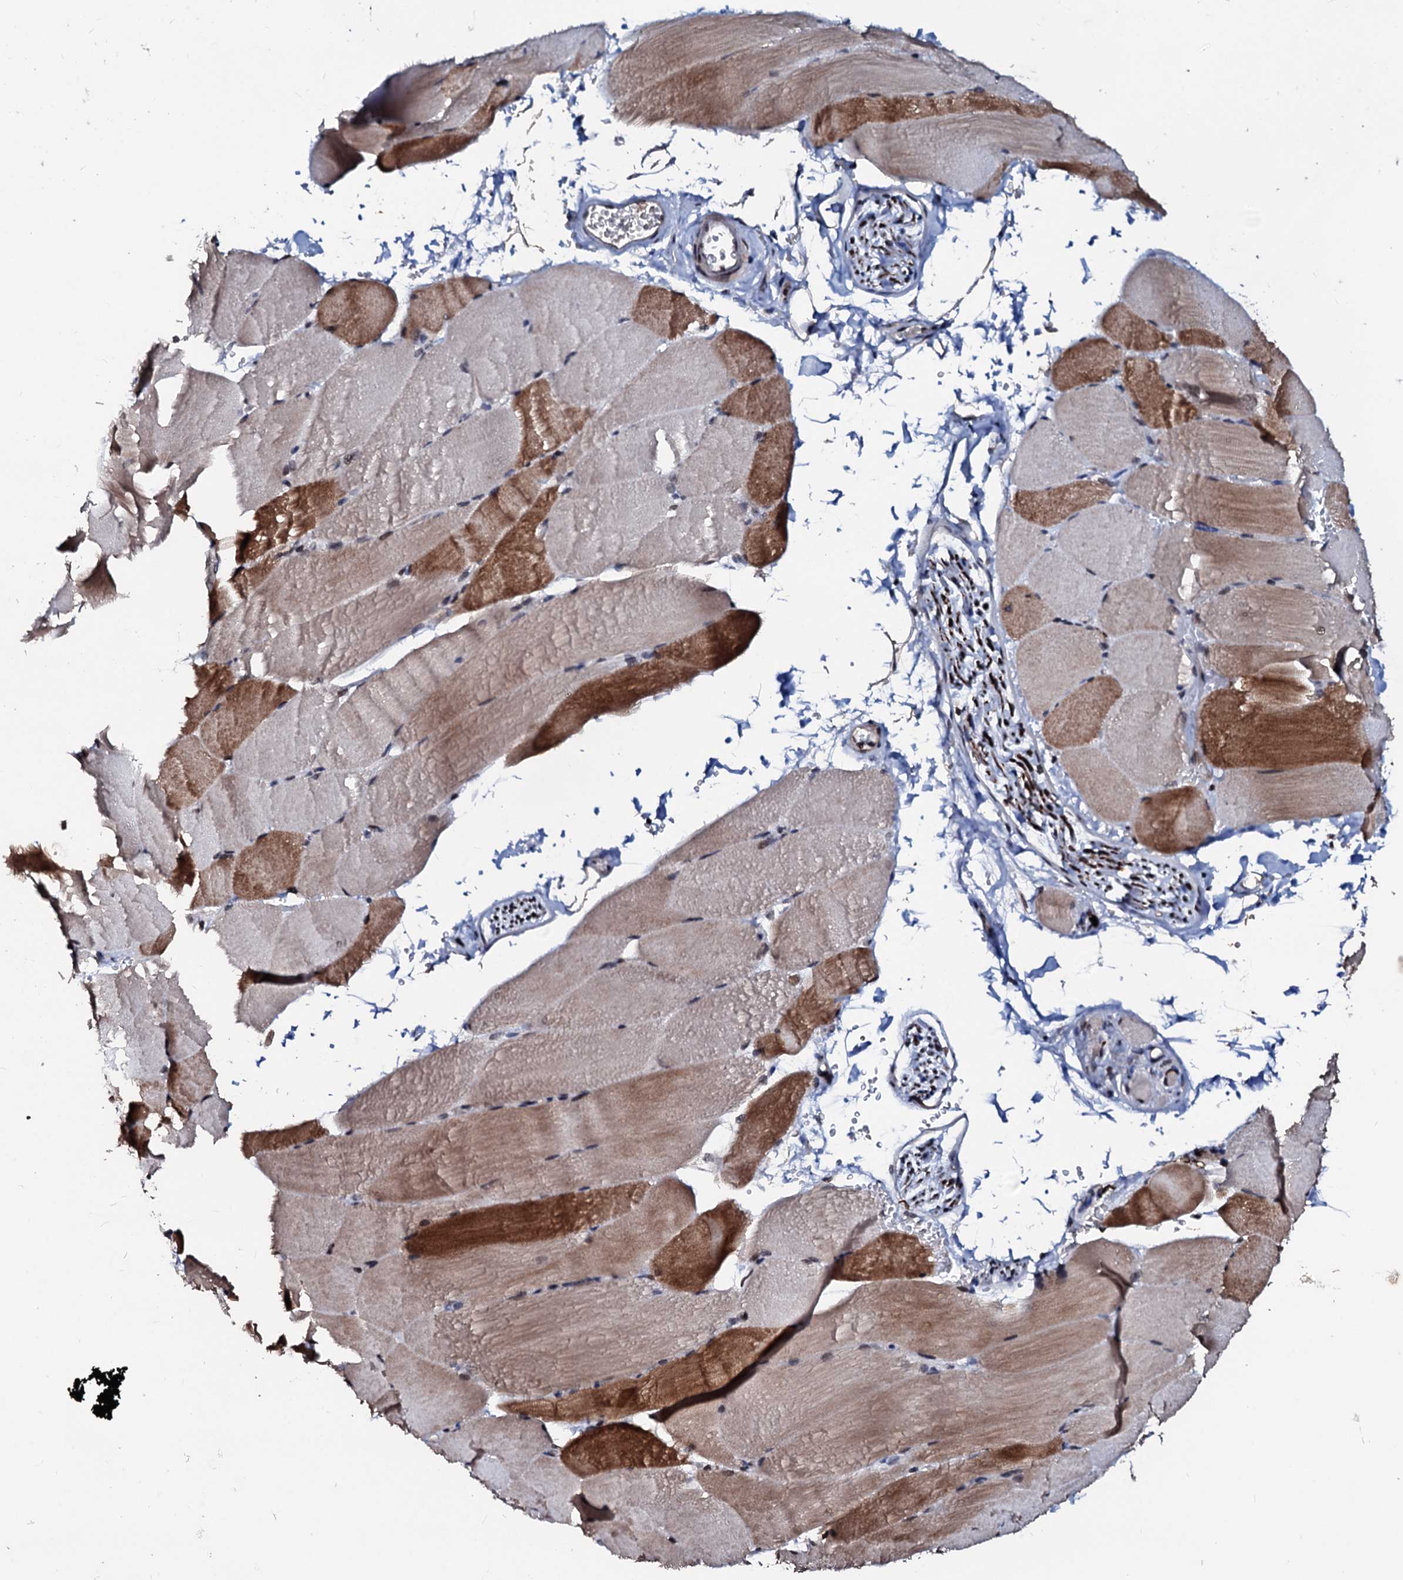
{"staining": {"intensity": "moderate", "quantity": "25%-75%", "location": "cytoplasmic/membranous"}, "tissue": "skeletal muscle", "cell_type": "Myocytes", "image_type": "normal", "snomed": [{"axis": "morphology", "description": "Normal tissue, NOS"}, {"axis": "topography", "description": "Skeletal muscle"}, {"axis": "topography", "description": "Parathyroid gland"}], "caption": "High-magnification brightfield microscopy of benign skeletal muscle stained with DAB (brown) and counterstained with hematoxylin (blue). myocytes exhibit moderate cytoplasmic/membranous expression is present in approximately25%-75% of cells.", "gene": "LSM11", "patient": {"sex": "female", "age": 37}}